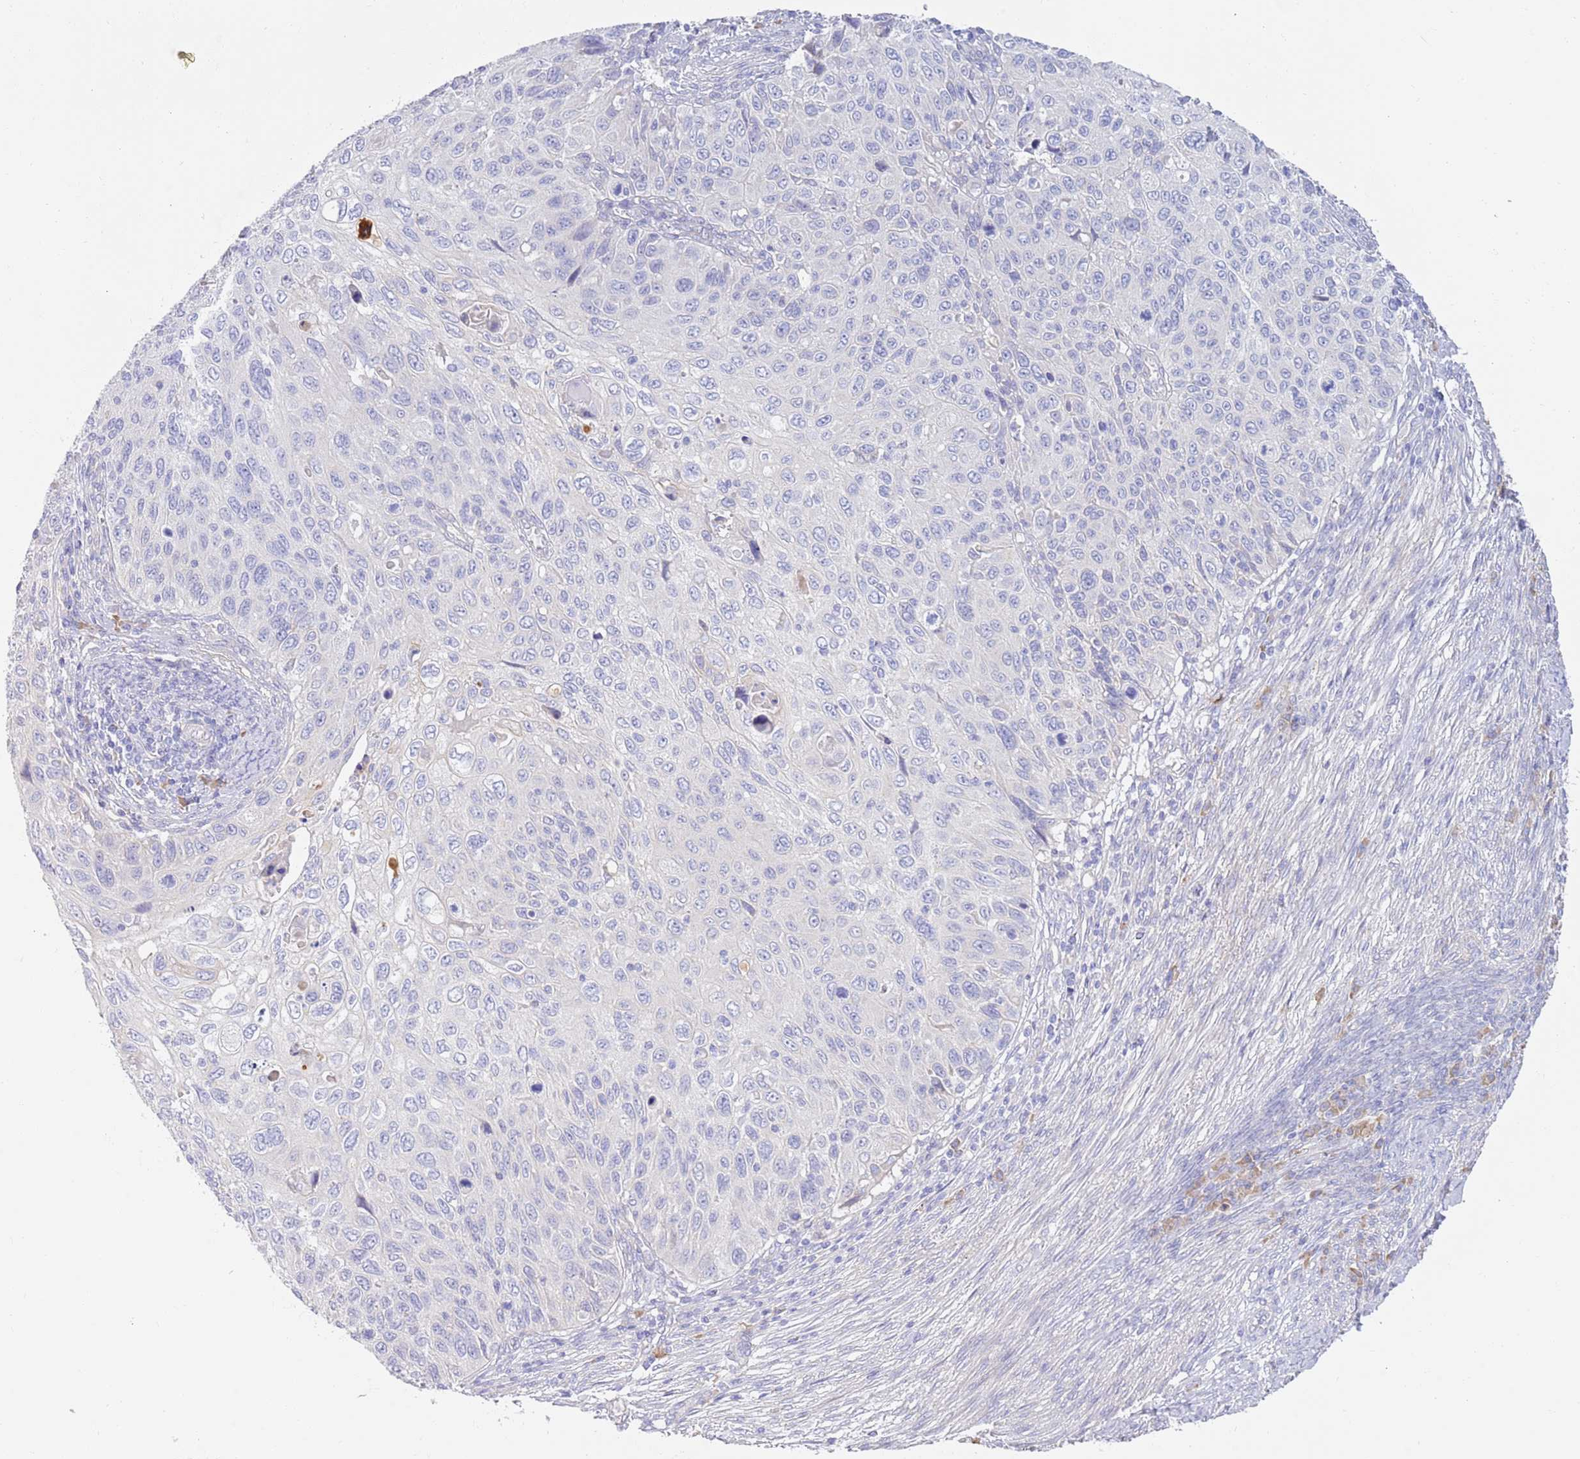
{"staining": {"intensity": "negative", "quantity": "none", "location": "none"}, "tissue": "cervical cancer", "cell_type": "Tumor cells", "image_type": "cancer", "snomed": [{"axis": "morphology", "description": "Squamous cell carcinoma, NOS"}, {"axis": "topography", "description": "Cervix"}], "caption": "Squamous cell carcinoma (cervical) was stained to show a protein in brown. There is no significant expression in tumor cells. (DAB (3,3'-diaminobenzidine) immunohistochemistry (IHC), high magnification).", "gene": "CCDC149", "patient": {"sex": "female", "age": 70}}